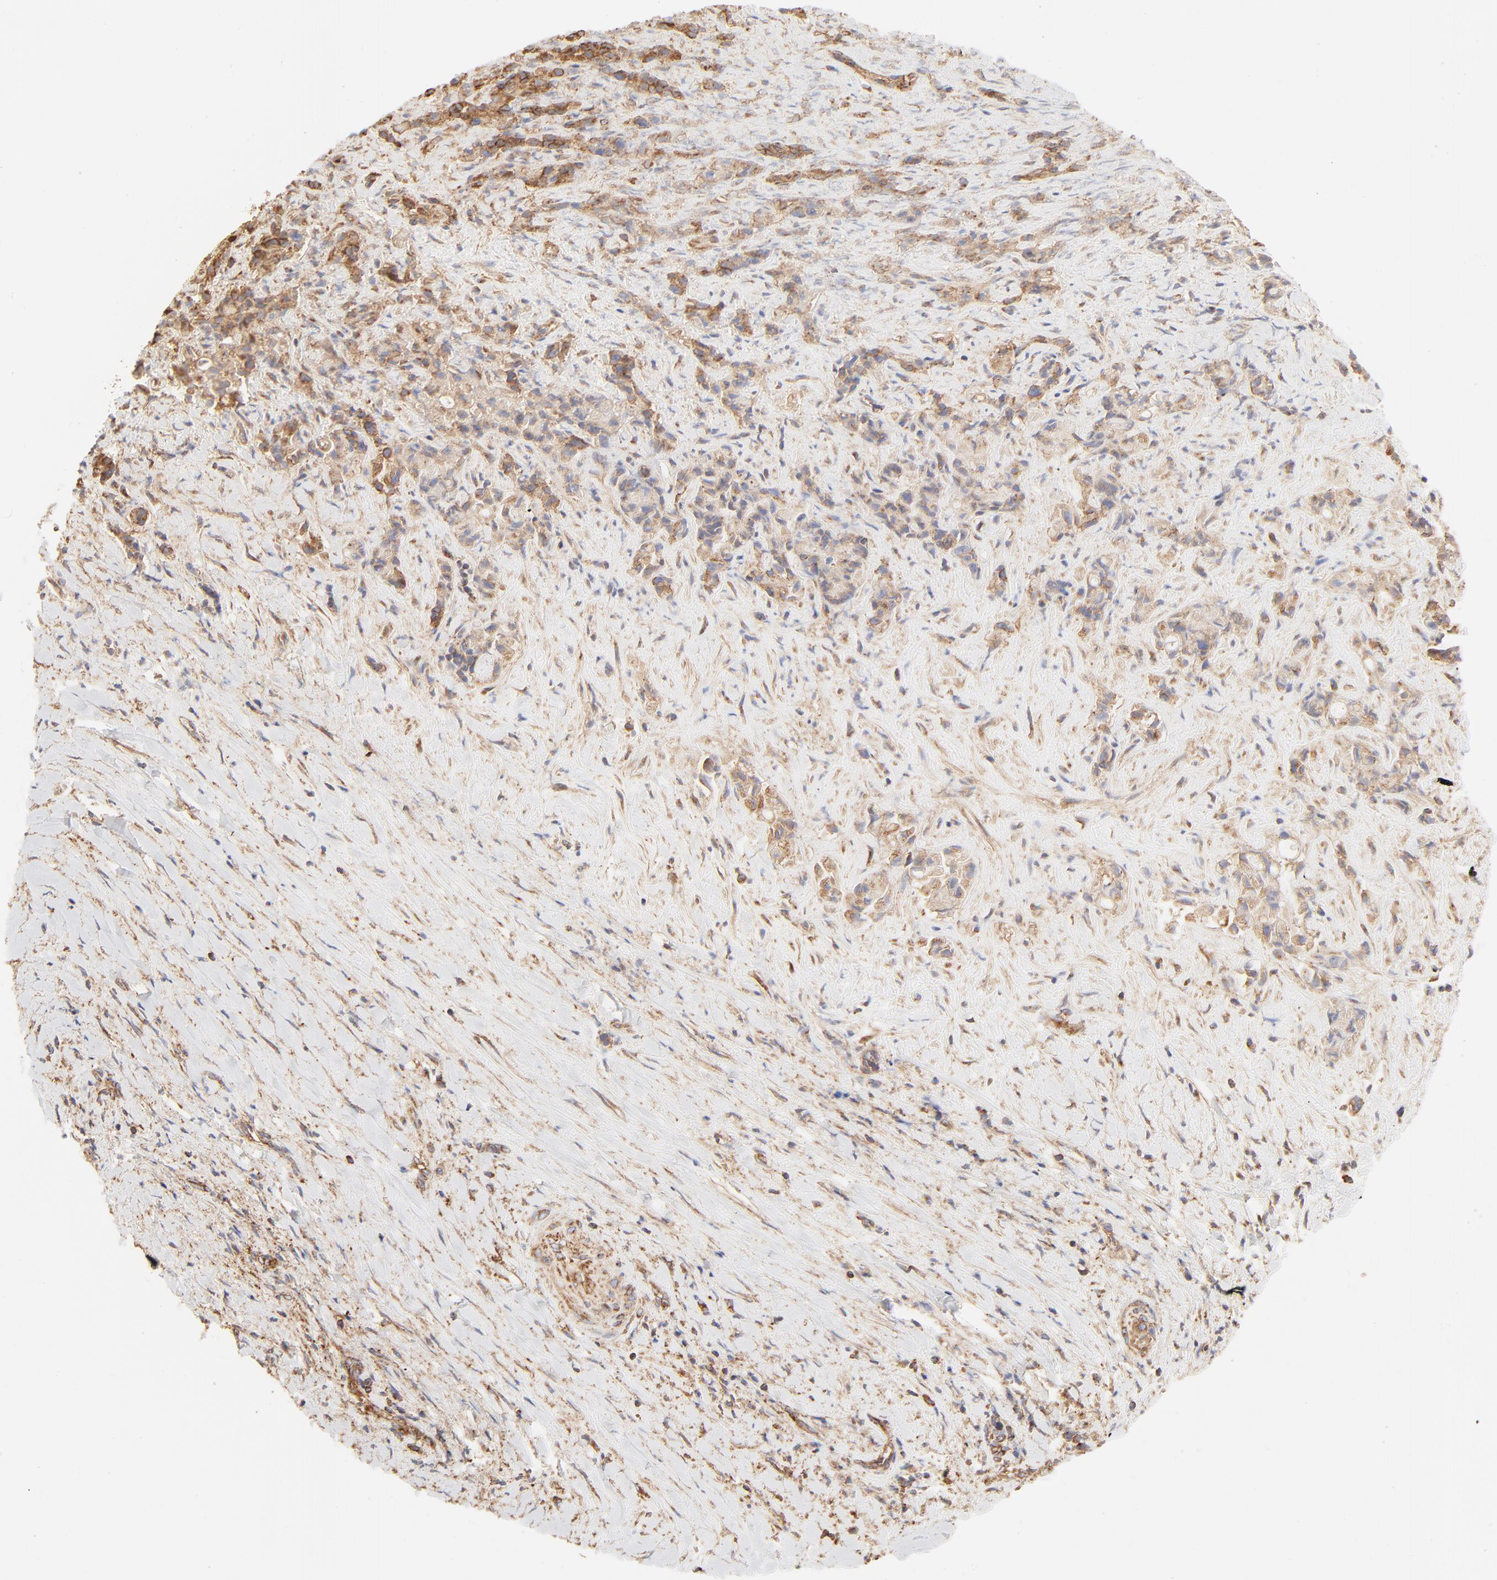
{"staining": {"intensity": "moderate", "quantity": ">75%", "location": "cytoplasmic/membranous"}, "tissue": "liver cancer", "cell_type": "Tumor cells", "image_type": "cancer", "snomed": [{"axis": "morphology", "description": "Cholangiocarcinoma"}, {"axis": "topography", "description": "Liver"}], "caption": "Protein staining shows moderate cytoplasmic/membranous staining in approximately >75% of tumor cells in cholangiocarcinoma (liver).", "gene": "CLTB", "patient": {"sex": "male", "age": 57}}